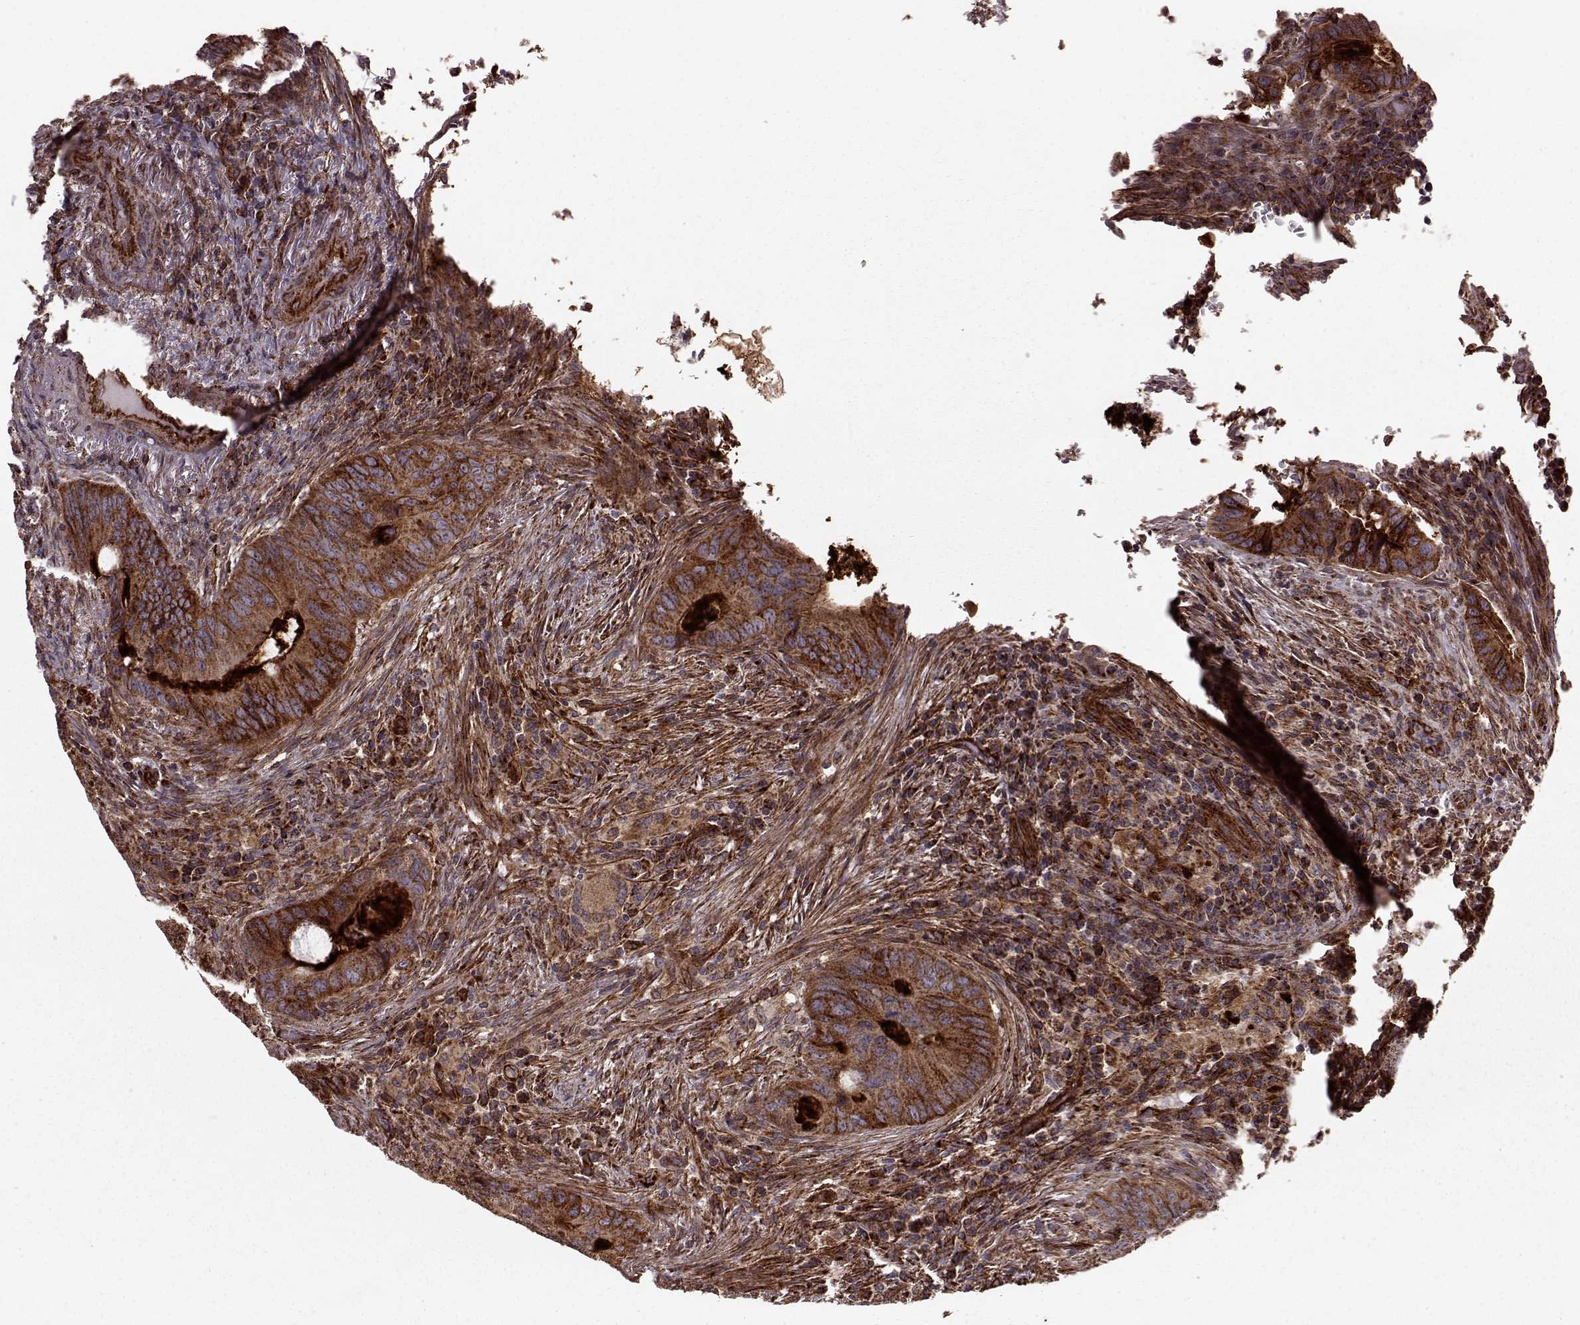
{"staining": {"intensity": "strong", "quantity": ">75%", "location": "cytoplasmic/membranous"}, "tissue": "colorectal cancer", "cell_type": "Tumor cells", "image_type": "cancer", "snomed": [{"axis": "morphology", "description": "Adenocarcinoma, NOS"}, {"axis": "topography", "description": "Colon"}], "caption": "Tumor cells demonstrate strong cytoplasmic/membranous positivity in about >75% of cells in colorectal adenocarcinoma. The staining was performed using DAB (3,3'-diaminobenzidine), with brown indicating positive protein expression. Nuclei are stained blue with hematoxylin.", "gene": "FXN", "patient": {"sex": "female", "age": 74}}